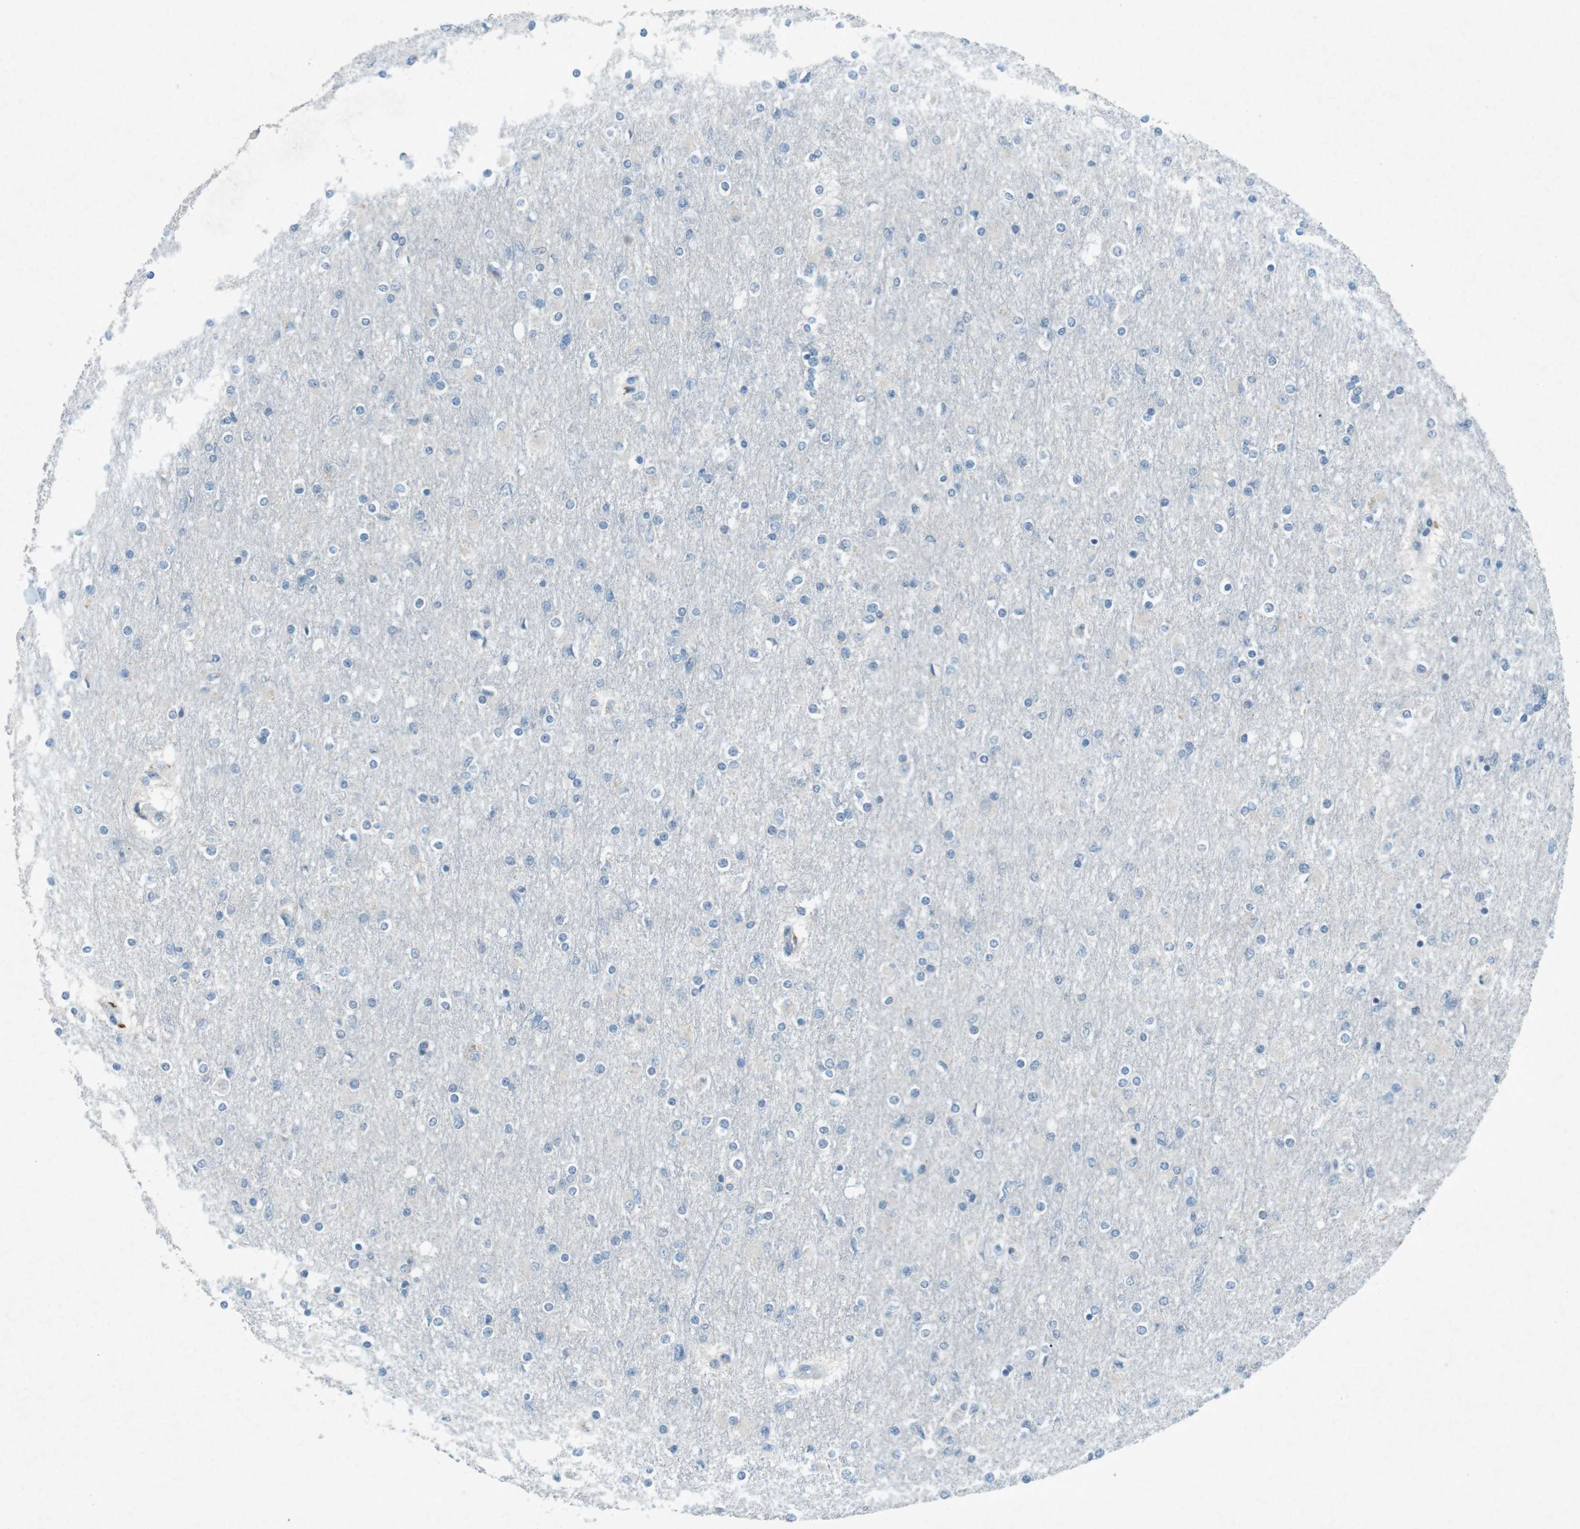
{"staining": {"intensity": "negative", "quantity": "none", "location": "none"}, "tissue": "glioma", "cell_type": "Tumor cells", "image_type": "cancer", "snomed": [{"axis": "morphology", "description": "Glioma, malignant, High grade"}, {"axis": "topography", "description": "Cerebral cortex"}], "caption": "Micrograph shows no protein staining in tumor cells of glioma tissue. (Stains: DAB IHC with hematoxylin counter stain, Microscopy: brightfield microscopy at high magnification).", "gene": "FCRLA", "patient": {"sex": "female", "age": 36}}